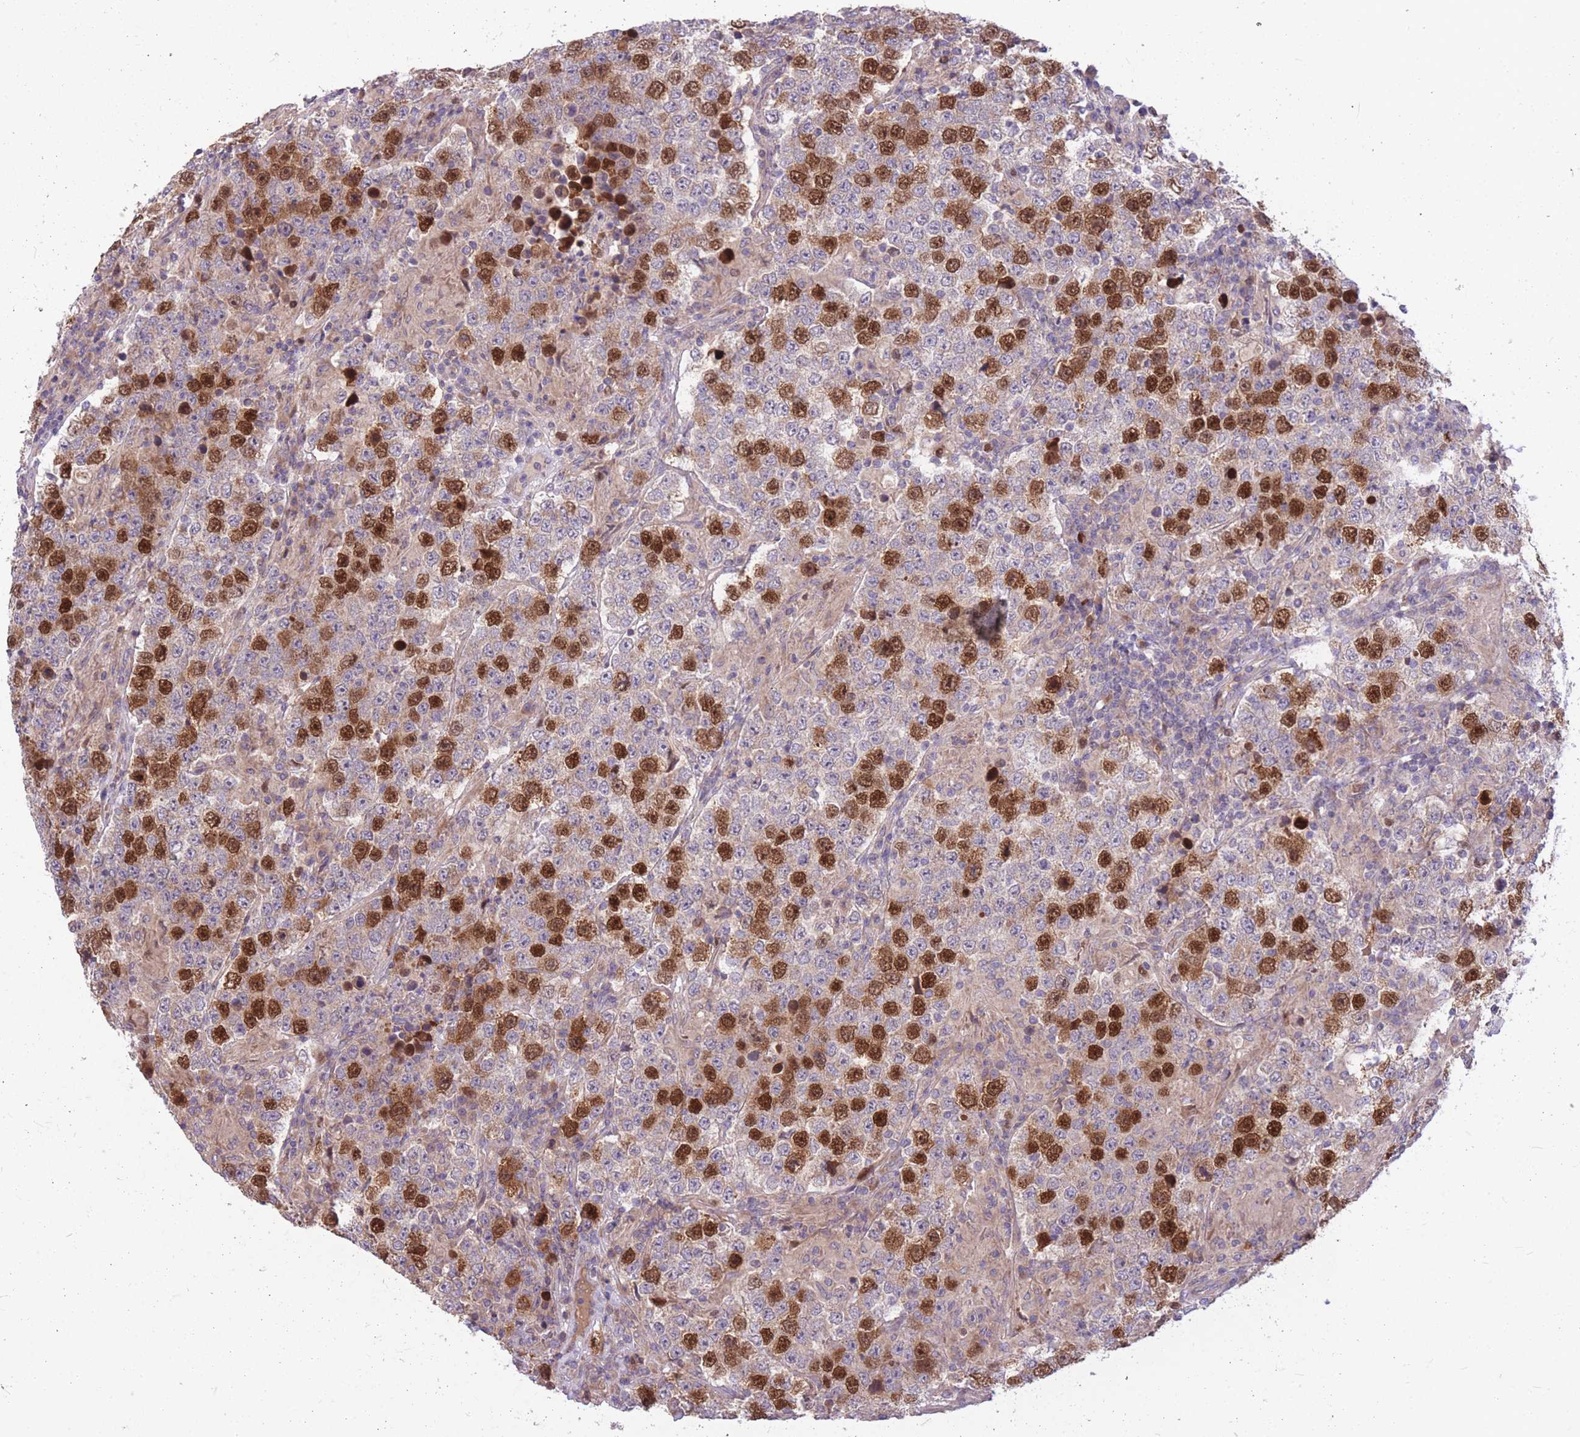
{"staining": {"intensity": "strong", "quantity": "25%-75%", "location": "nuclear"}, "tissue": "testis cancer", "cell_type": "Tumor cells", "image_type": "cancer", "snomed": [{"axis": "morphology", "description": "Normal tissue, NOS"}, {"axis": "morphology", "description": "Urothelial carcinoma, High grade"}, {"axis": "morphology", "description": "Seminoma, NOS"}, {"axis": "morphology", "description": "Carcinoma, Embryonal, NOS"}, {"axis": "topography", "description": "Urinary bladder"}, {"axis": "topography", "description": "Testis"}], "caption": "Testis cancer was stained to show a protein in brown. There is high levels of strong nuclear expression in about 25%-75% of tumor cells.", "gene": "GMNN", "patient": {"sex": "male", "age": 41}}